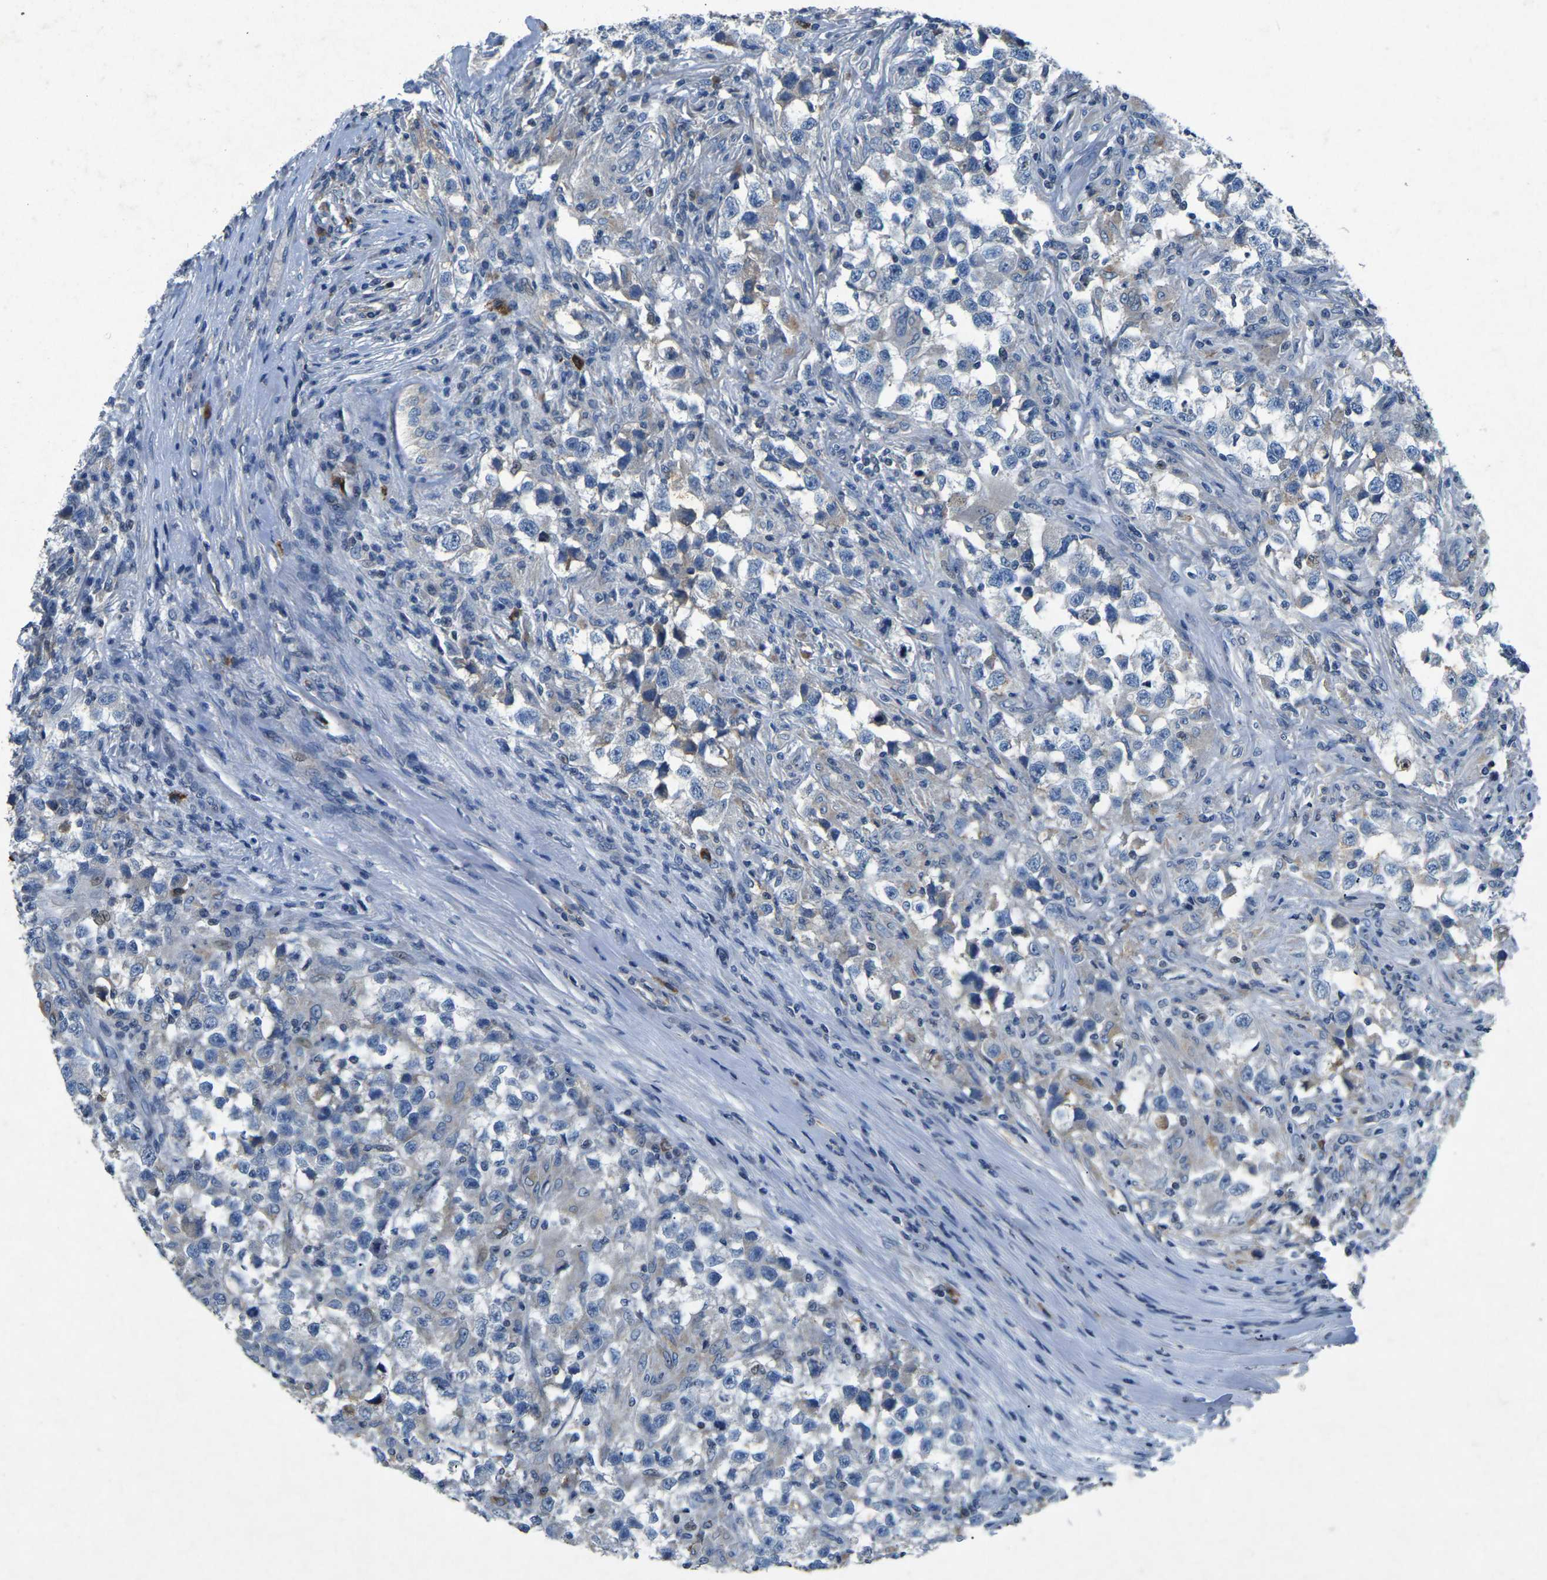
{"staining": {"intensity": "weak", "quantity": "<25%", "location": "cytoplasmic/membranous"}, "tissue": "testis cancer", "cell_type": "Tumor cells", "image_type": "cancer", "snomed": [{"axis": "morphology", "description": "Carcinoma, Embryonal, NOS"}, {"axis": "topography", "description": "Testis"}], "caption": "The immunohistochemistry photomicrograph has no significant staining in tumor cells of testis cancer tissue. The staining is performed using DAB (3,3'-diaminobenzidine) brown chromogen with nuclei counter-stained in using hematoxylin.", "gene": "PLG", "patient": {"sex": "male", "age": 21}}